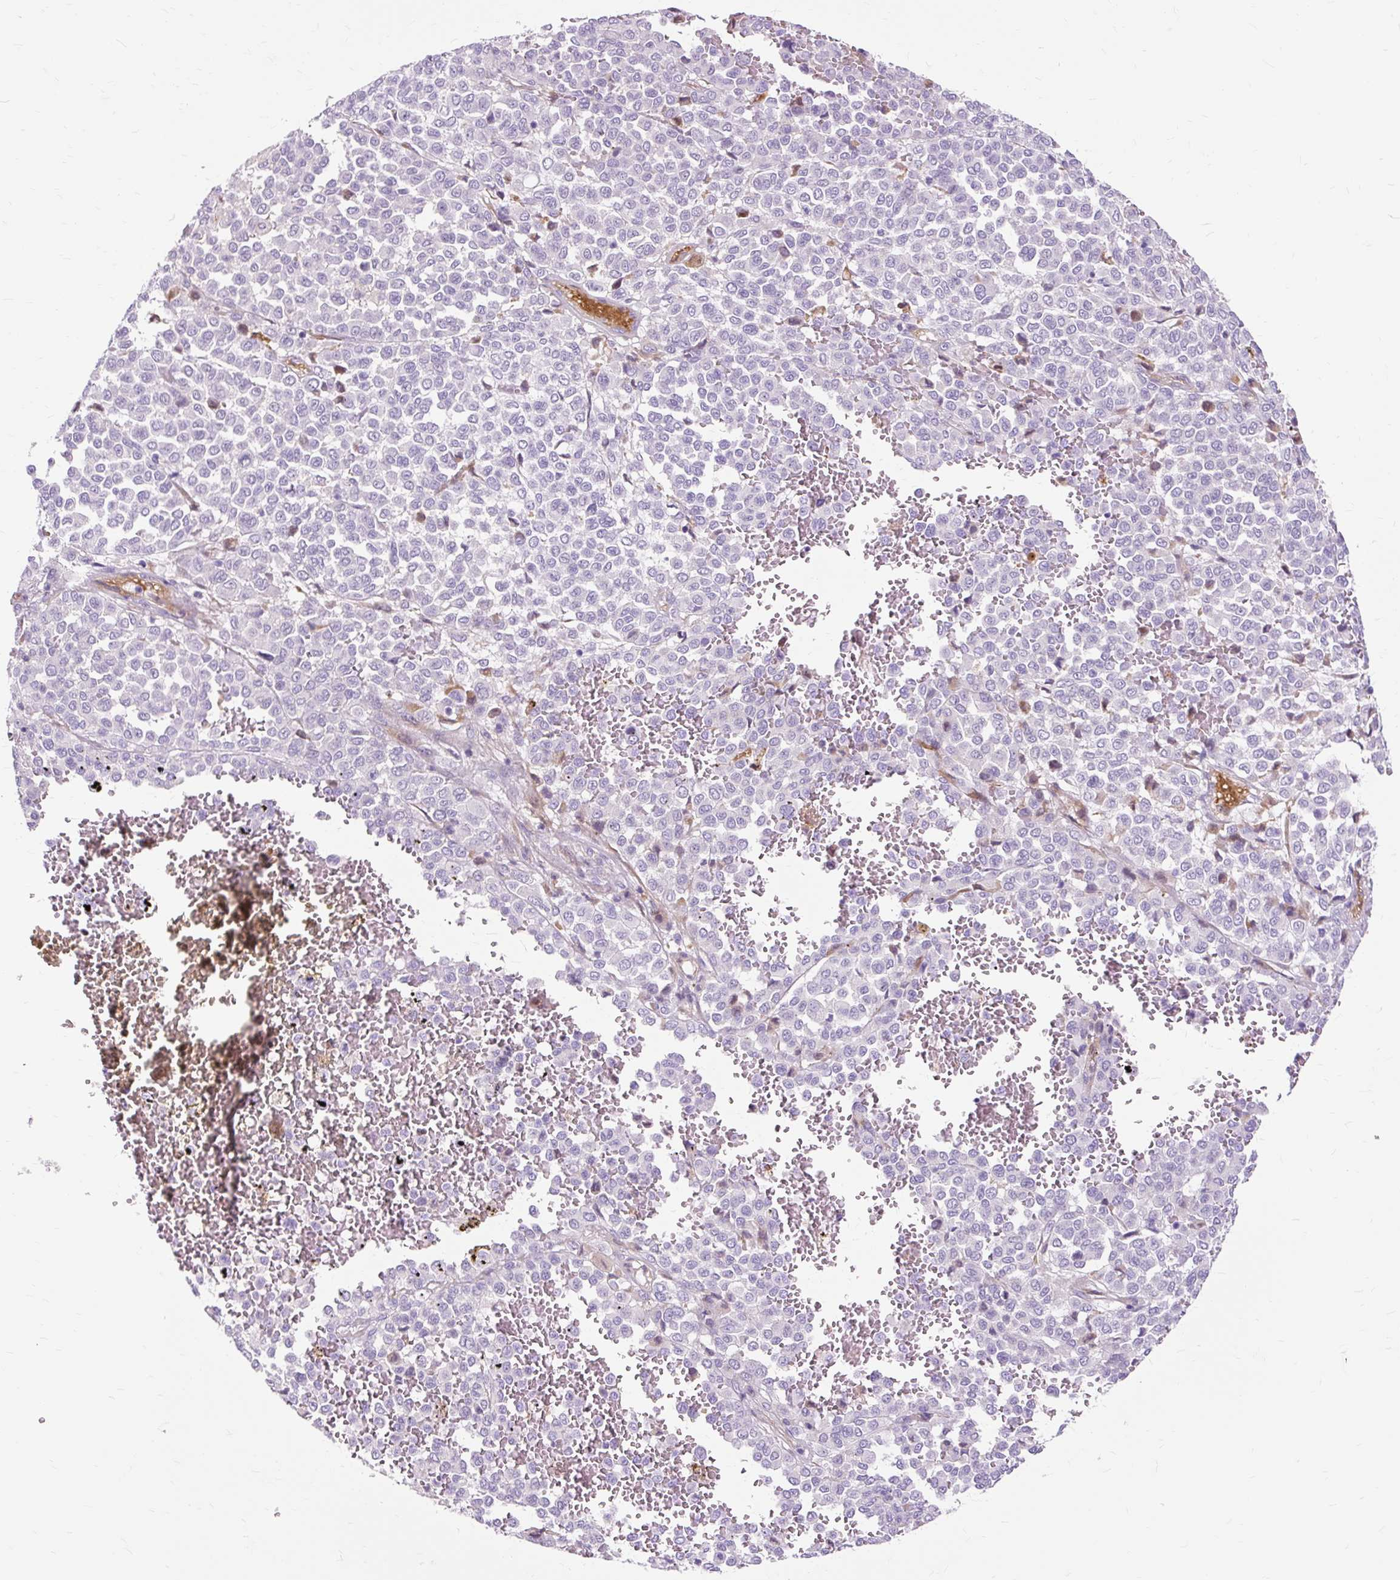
{"staining": {"intensity": "negative", "quantity": "none", "location": "none"}, "tissue": "melanoma", "cell_type": "Tumor cells", "image_type": "cancer", "snomed": [{"axis": "morphology", "description": "Malignant melanoma, Metastatic site"}, {"axis": "topography", "description": "Pancreas"}], "caption": "DAB (3,3'-diaminobenzidine) immunohistochemical staining of malignant melanoma (metastatic site) exhibits no significant staining in tumor cells. Nuclei are stained in blue.", "gene": "DCTN4", "patient": {"sex": "female", "age": 30}}